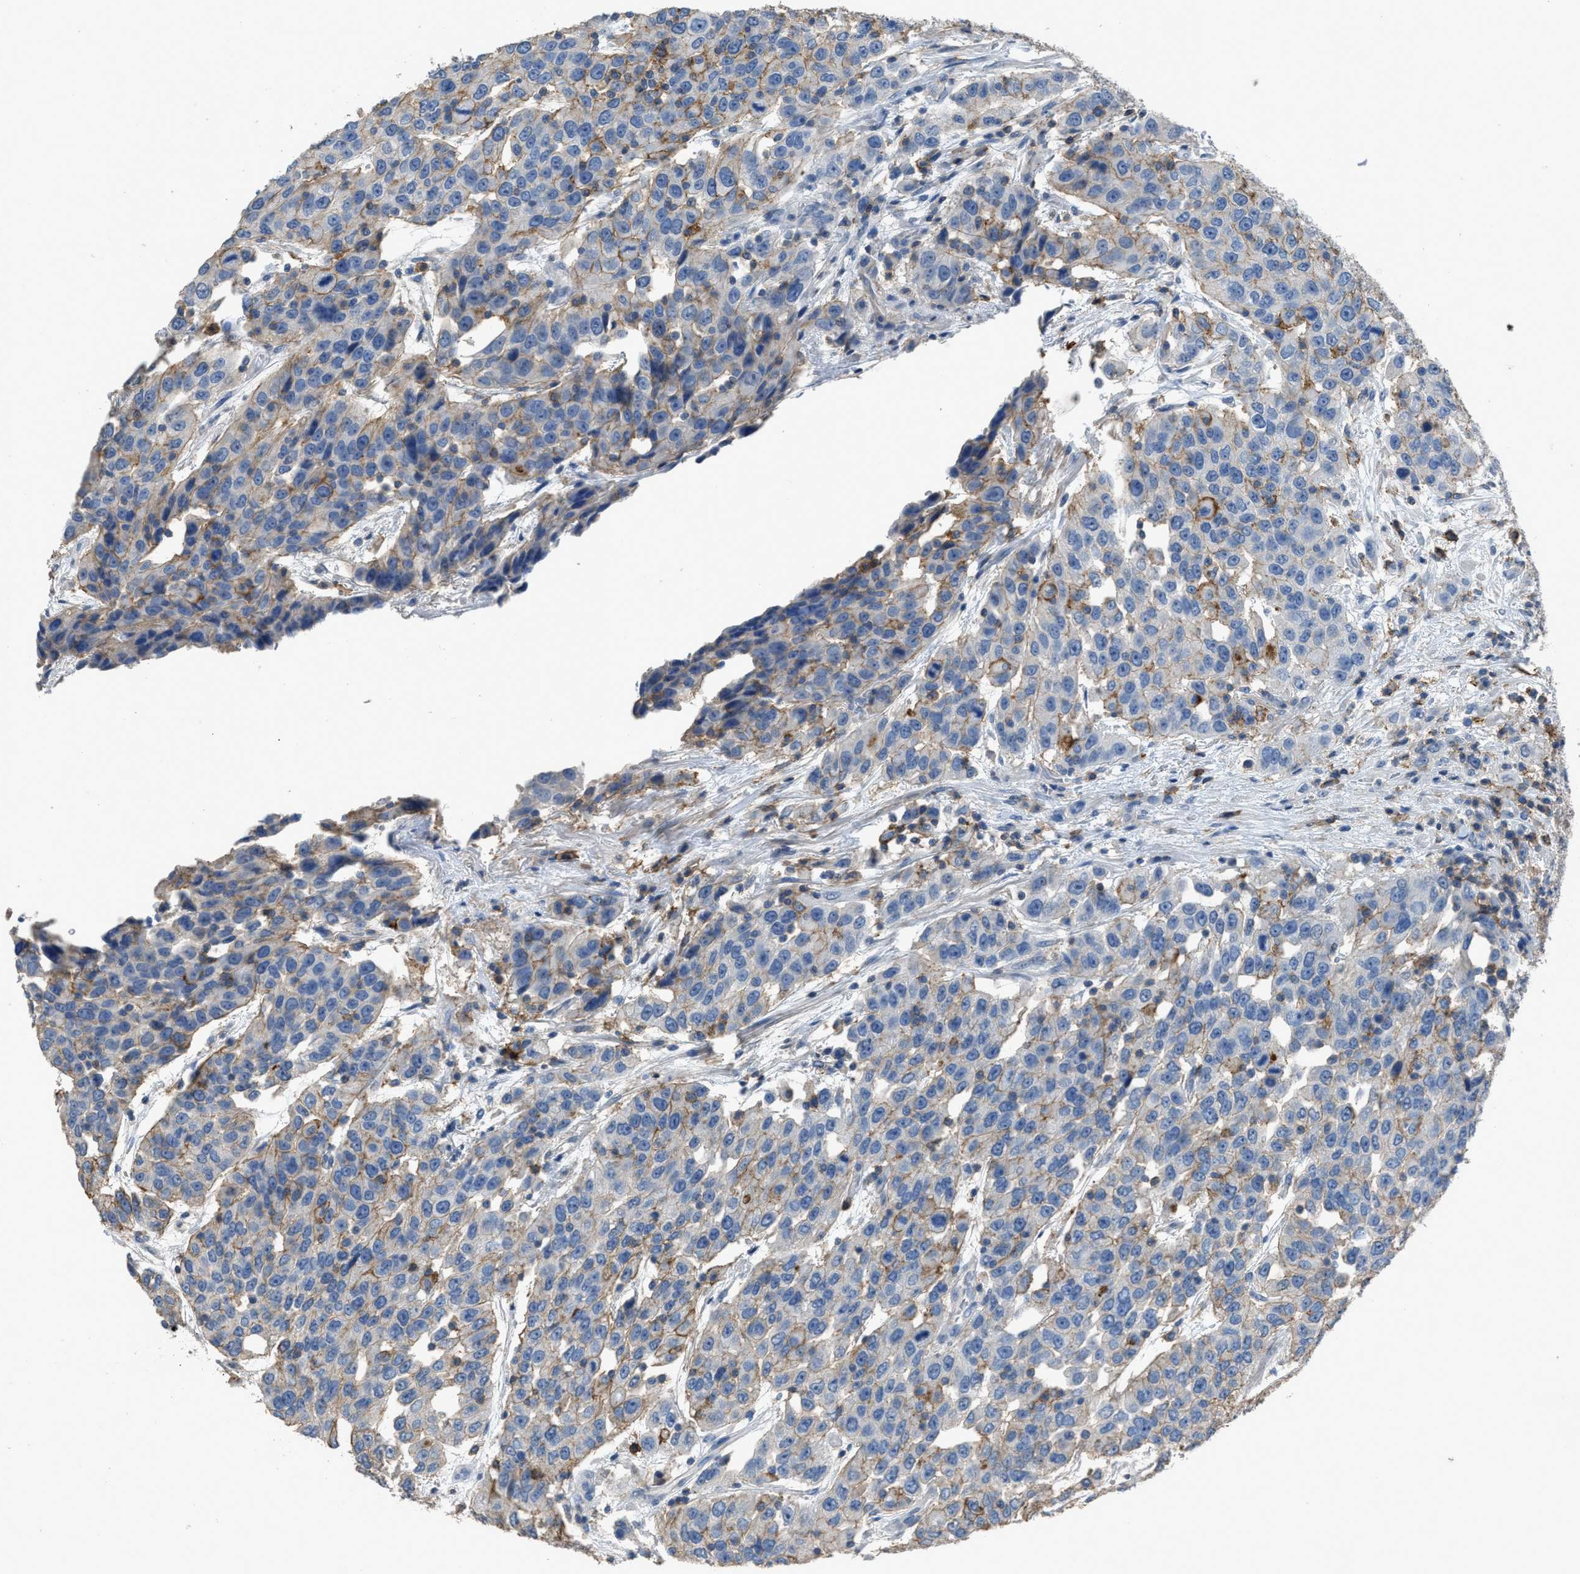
{"staining": {"intensity": "moderate", "quantity": "25%-75%", "location": "cytoplasmic/membranous"}, "tissue": "urothelial cancer", "cell_type": "Tumor cells", "image_type": "cancer", "snomed": [{"axis": "morphology", "description": "Urothelial carcinoma, High grade"}, {"axis": "topography", "description": "Urinary bladder"}], "caption": "High-power microscopy captured an immunohistochemistry photomicrograph of urothelial cancer, revealing moderate cytoplasmic/membranous expression in about 25%-75% of tumor cells.", "gene": "OR51E1", "patient": {"sex": "female", "age": 80}}